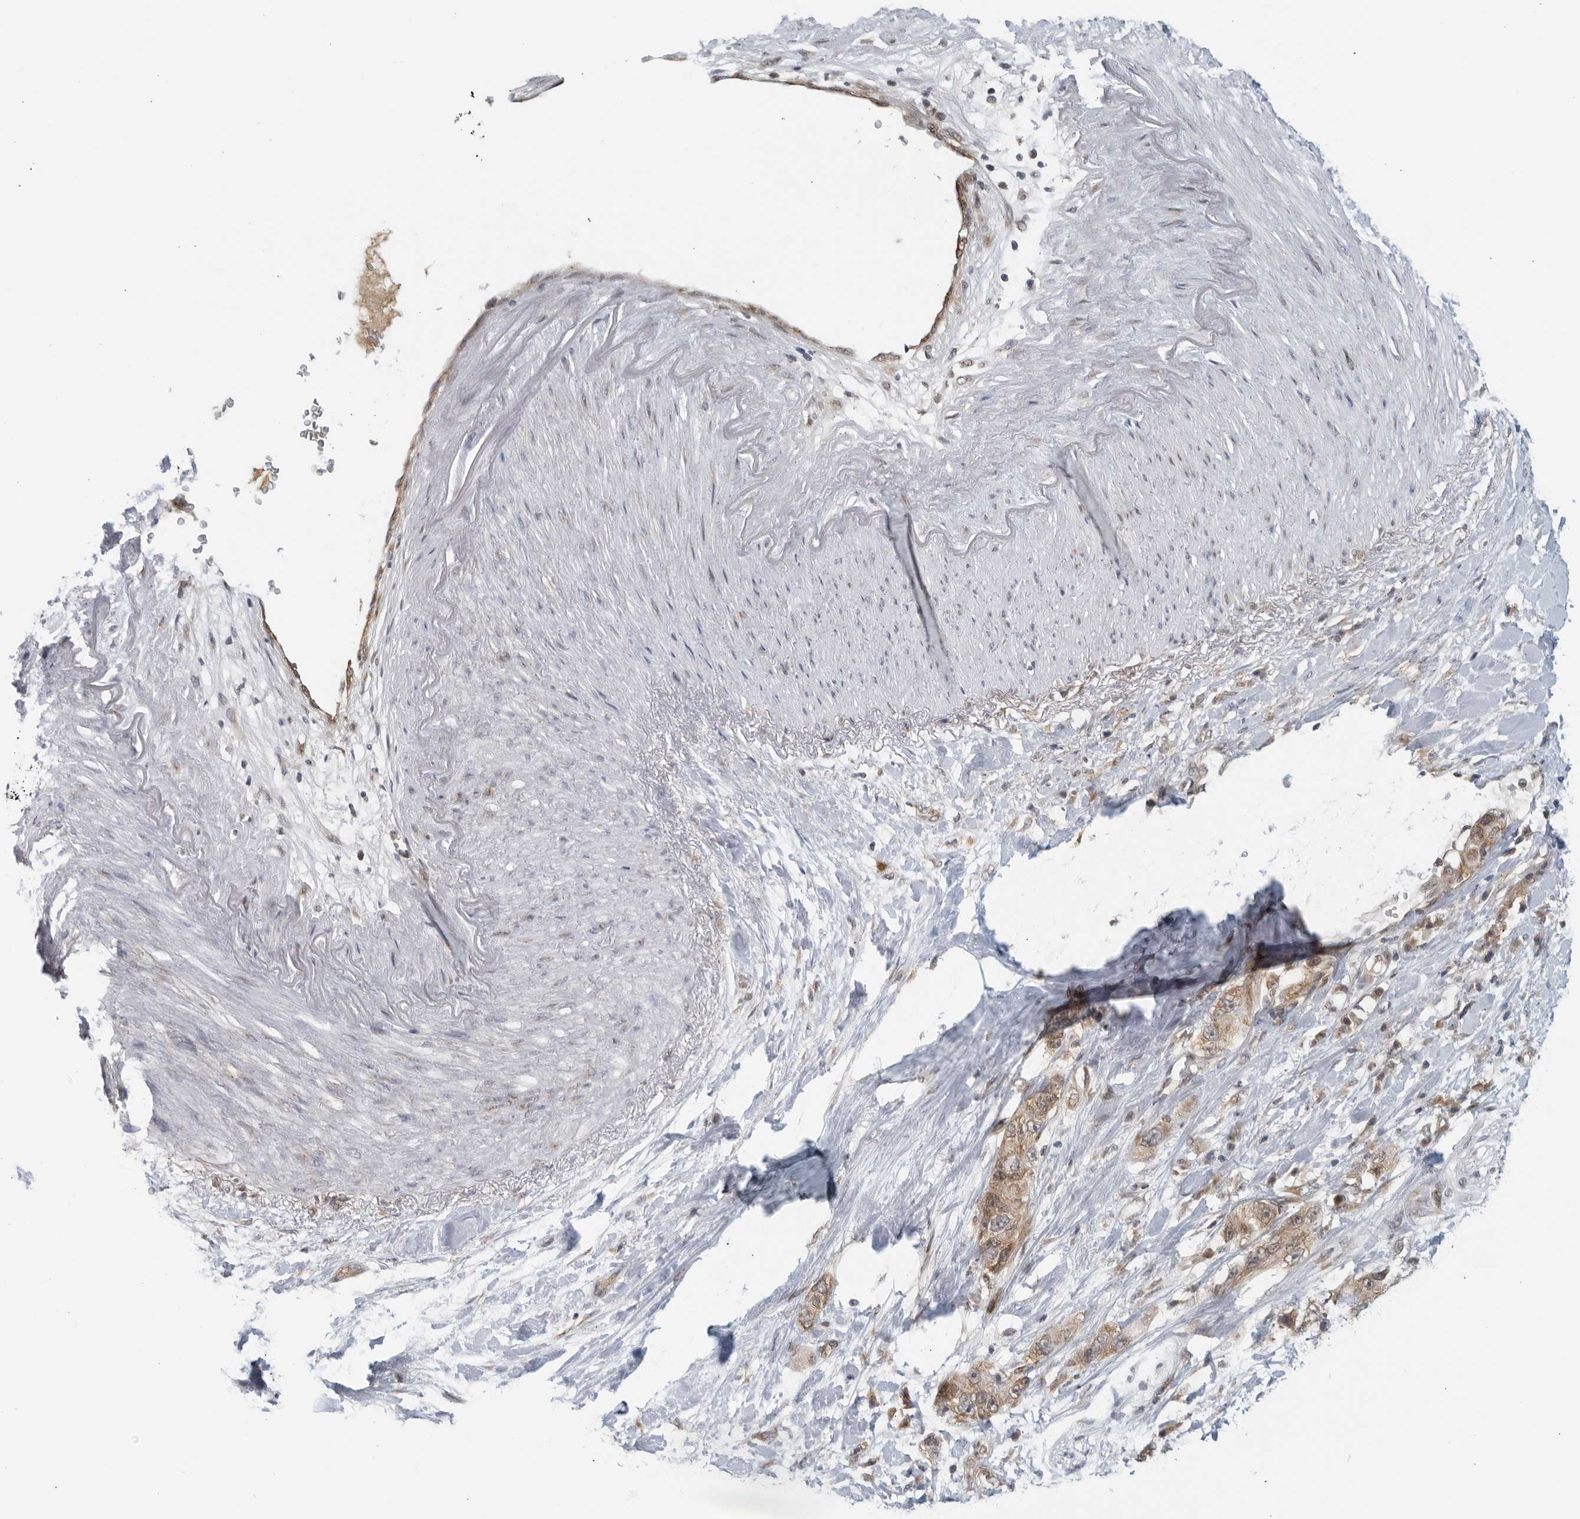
{"staining": {"intensity": "moderate", "quantity": "<25%", "location": "cytoplasmic/membranous"}, "tissue": "pancreatic cancer", "cell_type": "Tumor cells", "image_type": "cancer", "snomed": [{"axis": "morphology", "description": "Adenocarcinoma, NOS"}, {"axis": "topography", "description": "Pancreas"}], "caption": "Immunohistochemical staining of human adenocarcinoma (pancreatic) demonstrates moderate cytoplasmic/membranous protein positivity in about <25% of tumor cells.", "gene": "RC3H1", "patient": {"sex": "female", "age": 73}}